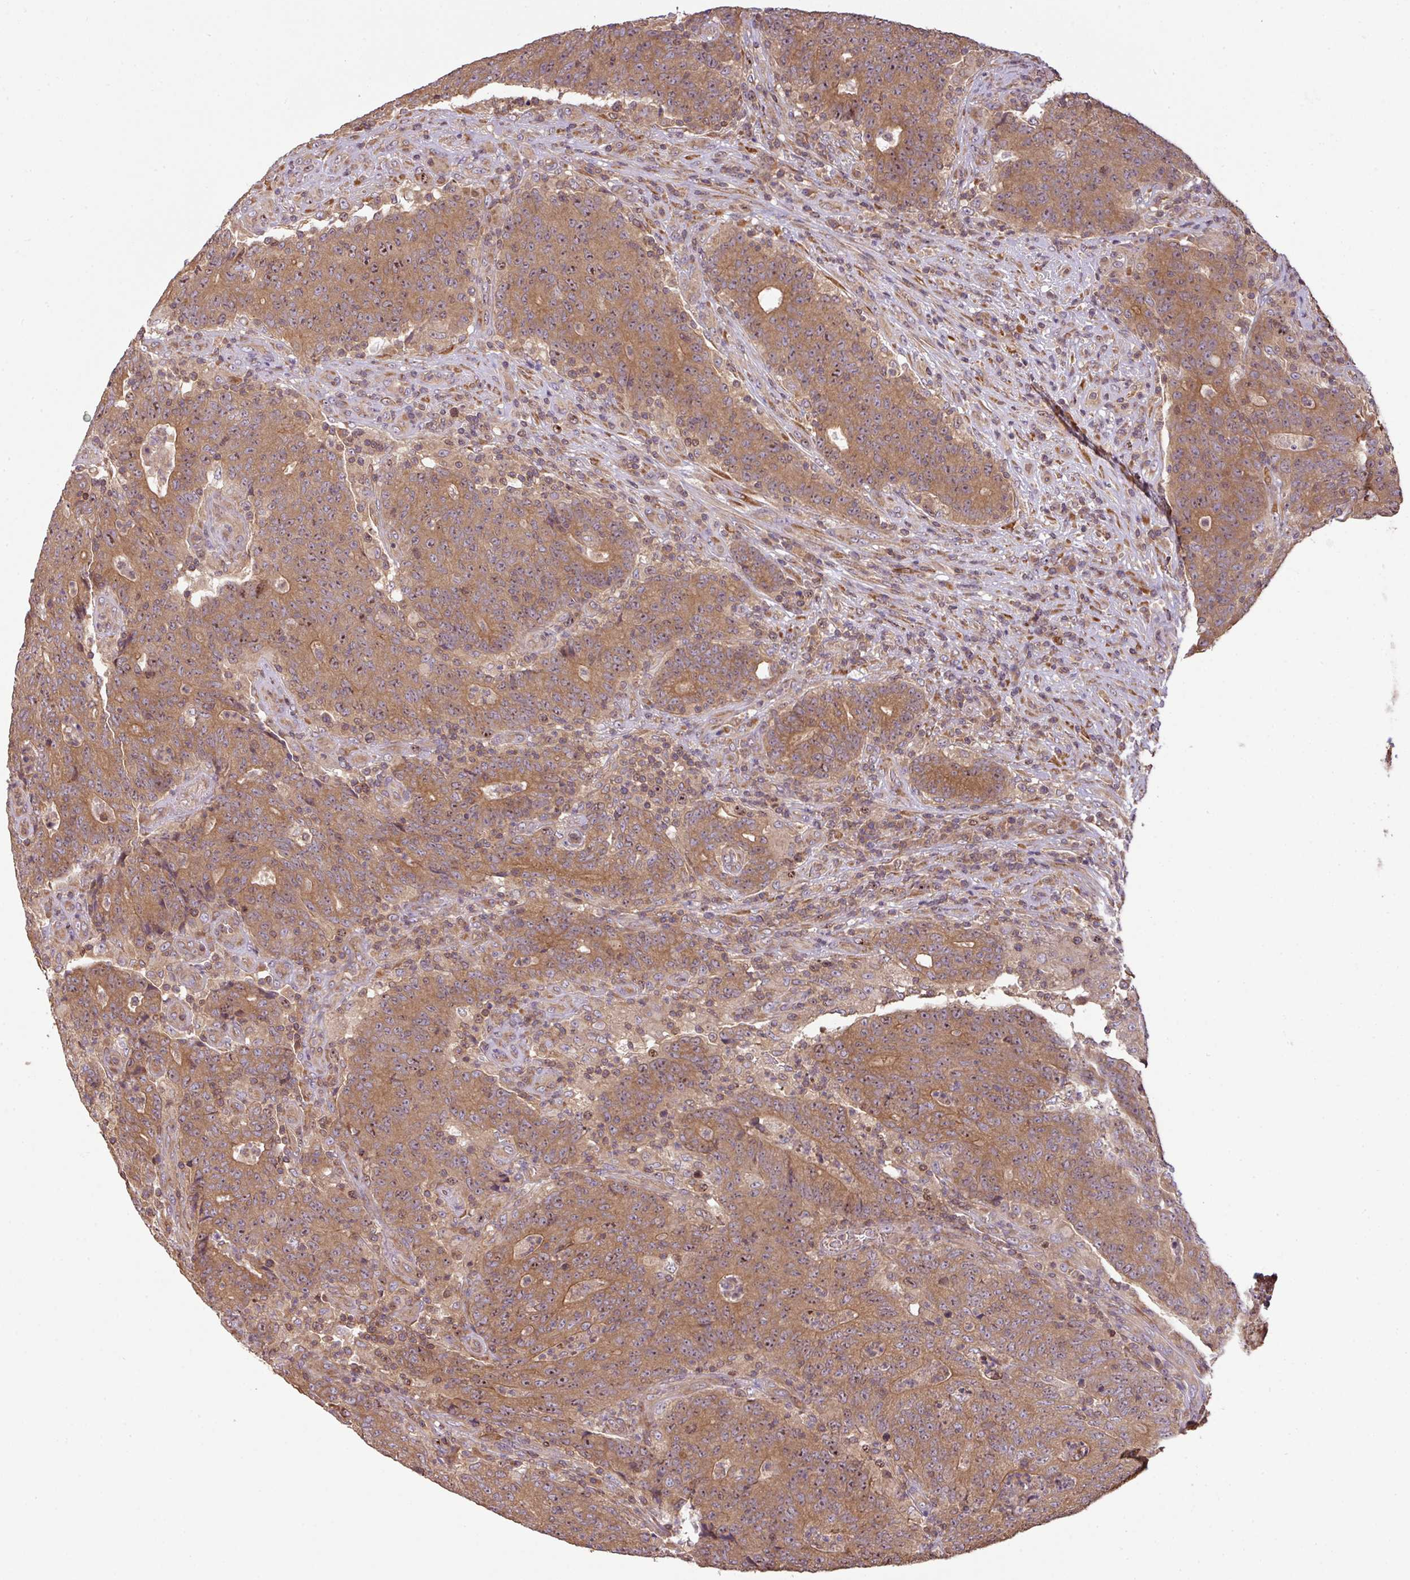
{"staining": {"intensity": "moderate", "quantity": ">75%", "location": "cytoplasmic/membranous,nuclear"}, "tissue": "colorectal cancer", "cell_type": "Tumor cells", "image_type": "cancer", "snomed": [{"axis": "morphology", "description": "Adenocarcinoma, NOS"}, {"axis": "topography", "description": "Colon"}], "caption": "Immunohistochemistry photomicrograph of neoplastic tissue: colorectal adenocarcinoma stained using immunohistochemistry shows medium levels of moderate protein expression localized specifically in the cytoplasmic/membranous and nuclear of tumor cells, appearing as a cytoplasmic/membranous and nuclear brown color.", "gene": "VENTX", "patient": {"sex": "female", "age": 75}}